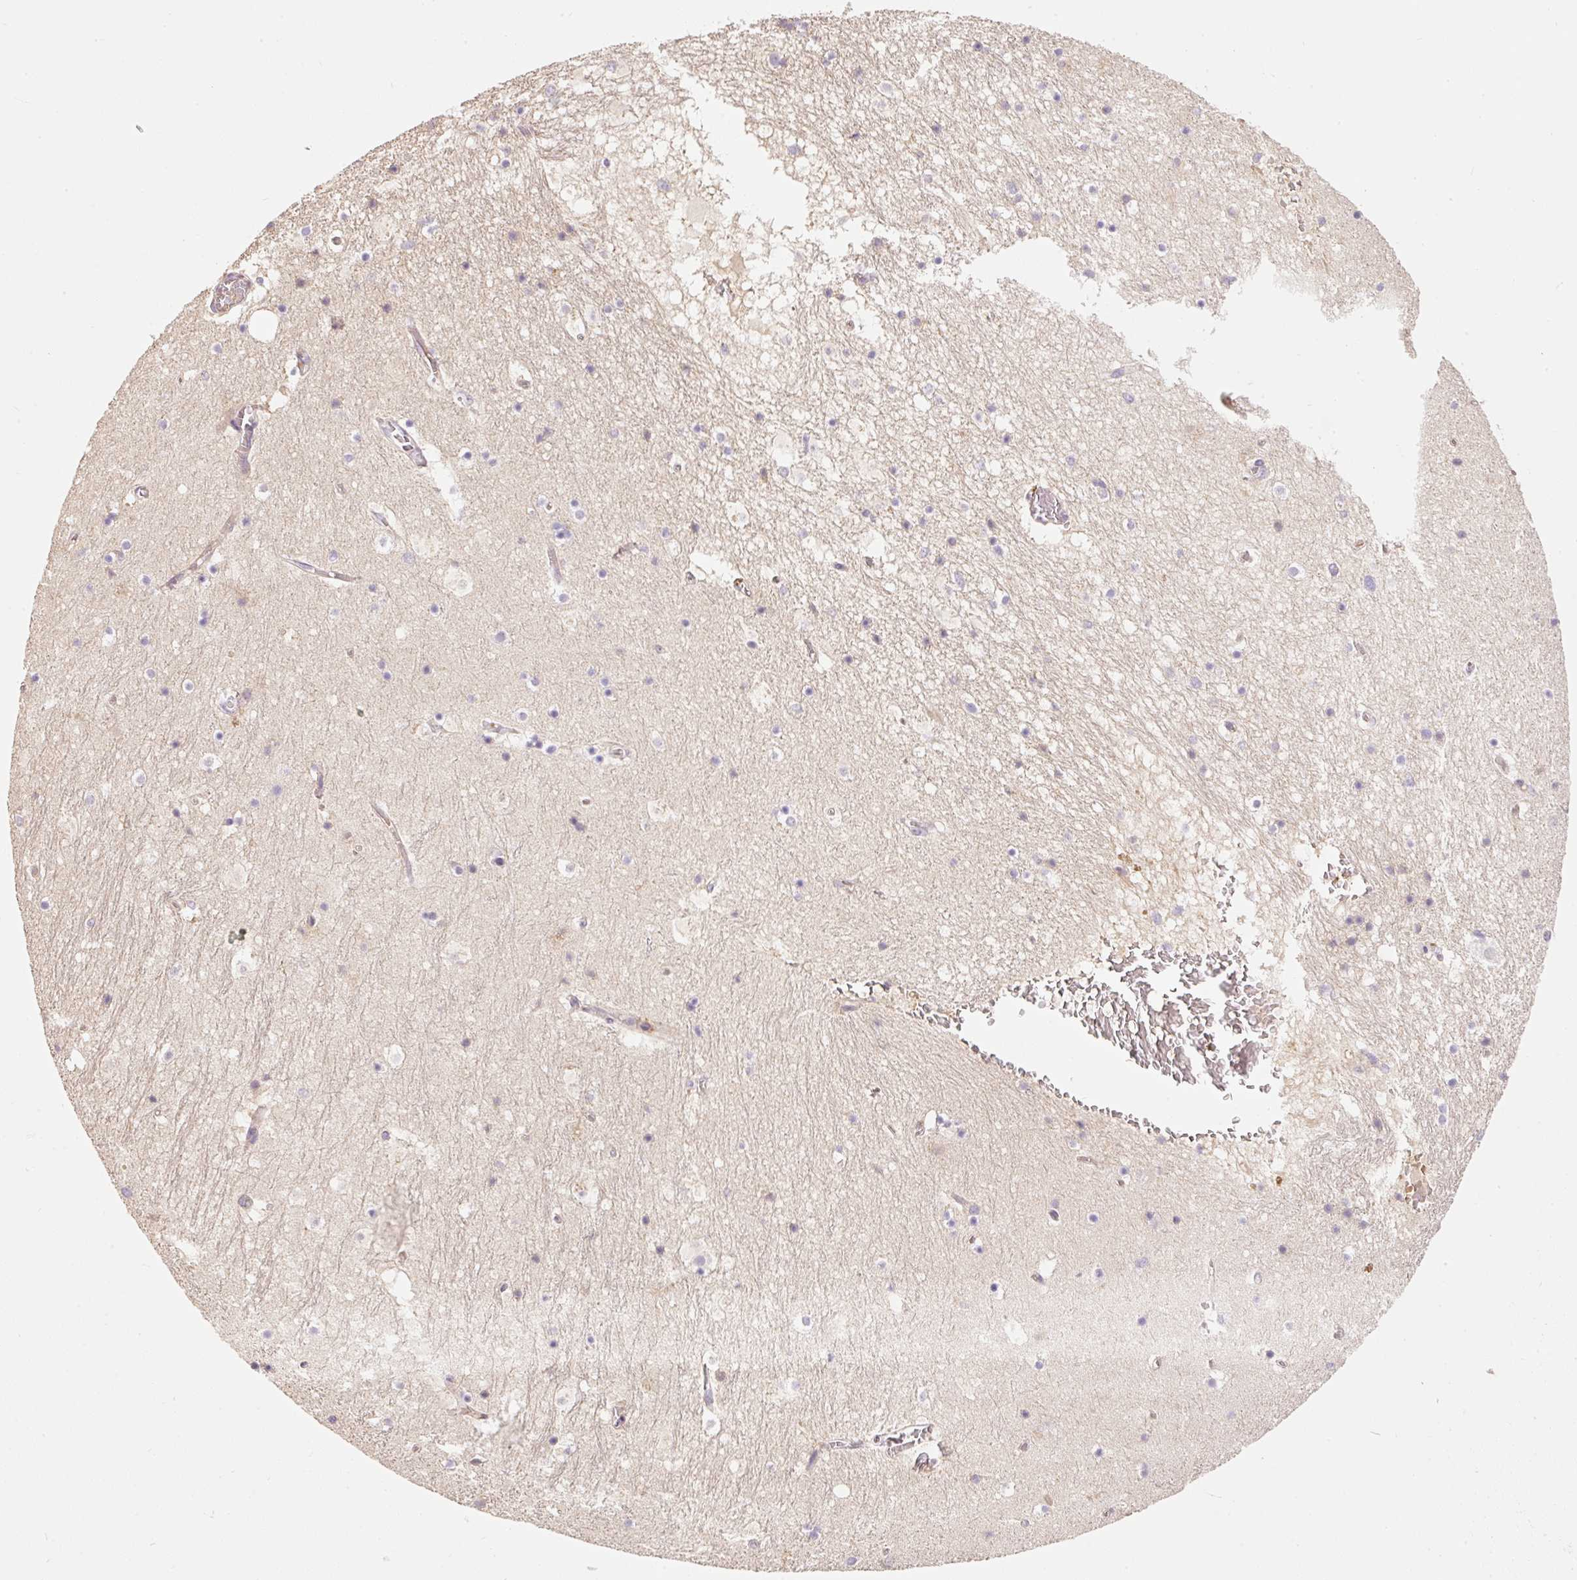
{"staining": {"intensity": "negative", "quantity": "none", "location": "none"}, "tissue": "hippocampus", "cell_type": "Glial cells", "image_type": "normal", "snomed": [{"axis": "morphology", "description": "Normal tissue, NOS"}, {"axis": "topography", "description": "Hippocampus"}], "caption": "The histopathology image displays no significant positivity in glial cells of hippocampus. (DAB (3,3'-diaminobenzidine) immunohistochemistry (IHC), high magnification).", "gene": "CMTM8", "patient": {"sex": "female", "age": 52}}